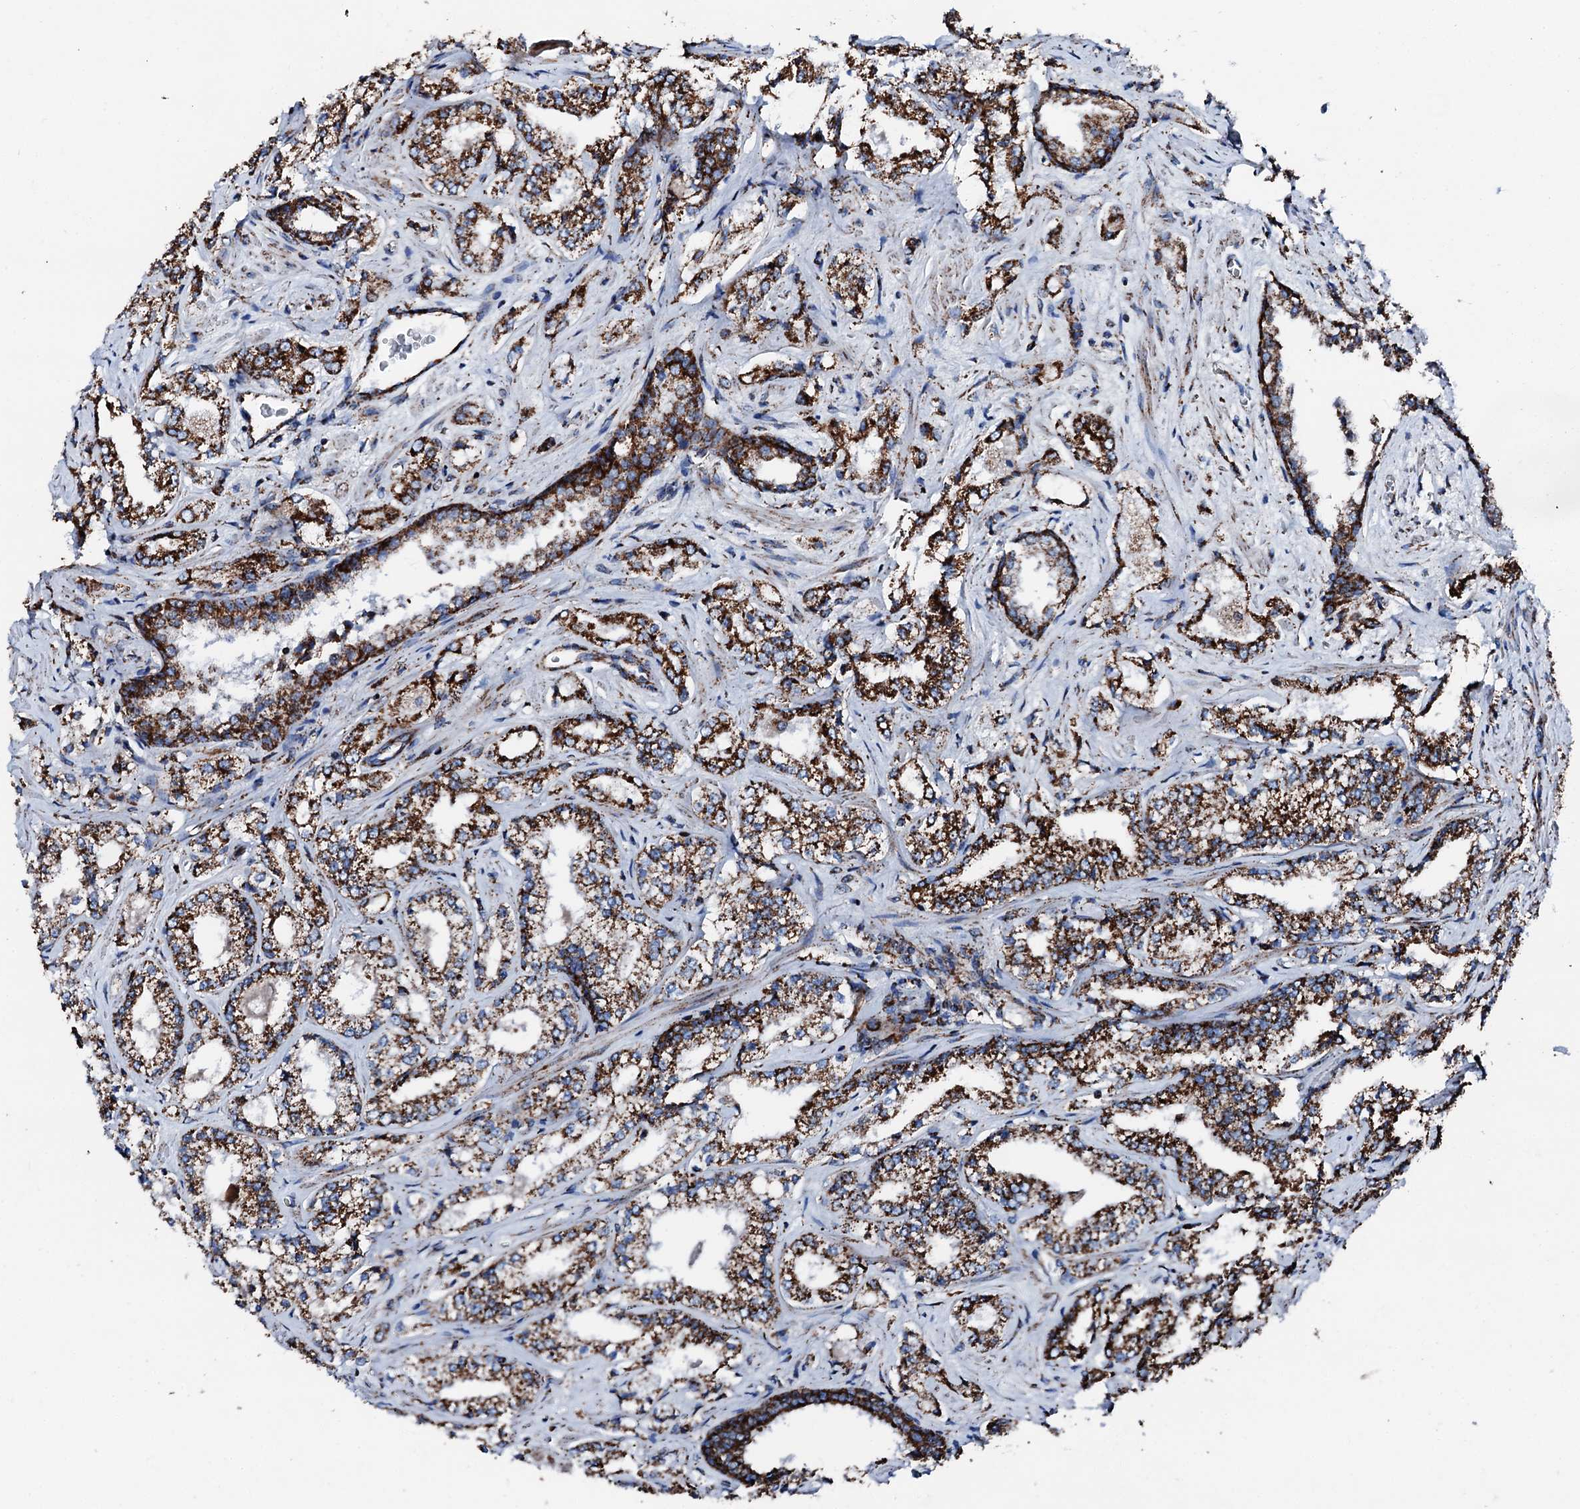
{"staining": {"intensity": "strong", "quantity": ">75%", "location": "cytoplasmic/membranous"}, "tissue": "prostate cancer", "cell_type": "Tumor cells", "image_type": "cancer", "snomed": [{"axis": "morphology", "description": "Adenocarcinoma, Low grade"}, {"axis": "topography", "description": "Prostate"}], "caption": "About >75% of tumor cells in prostate cancer (adenocarcinoma (low-grade)) reveal strong cytoplasmic/membranous protein positivity as visualized by brown immunohistochemical staining.", "gene": "HADH", "patient": {"sex": "male", "age": 47}}